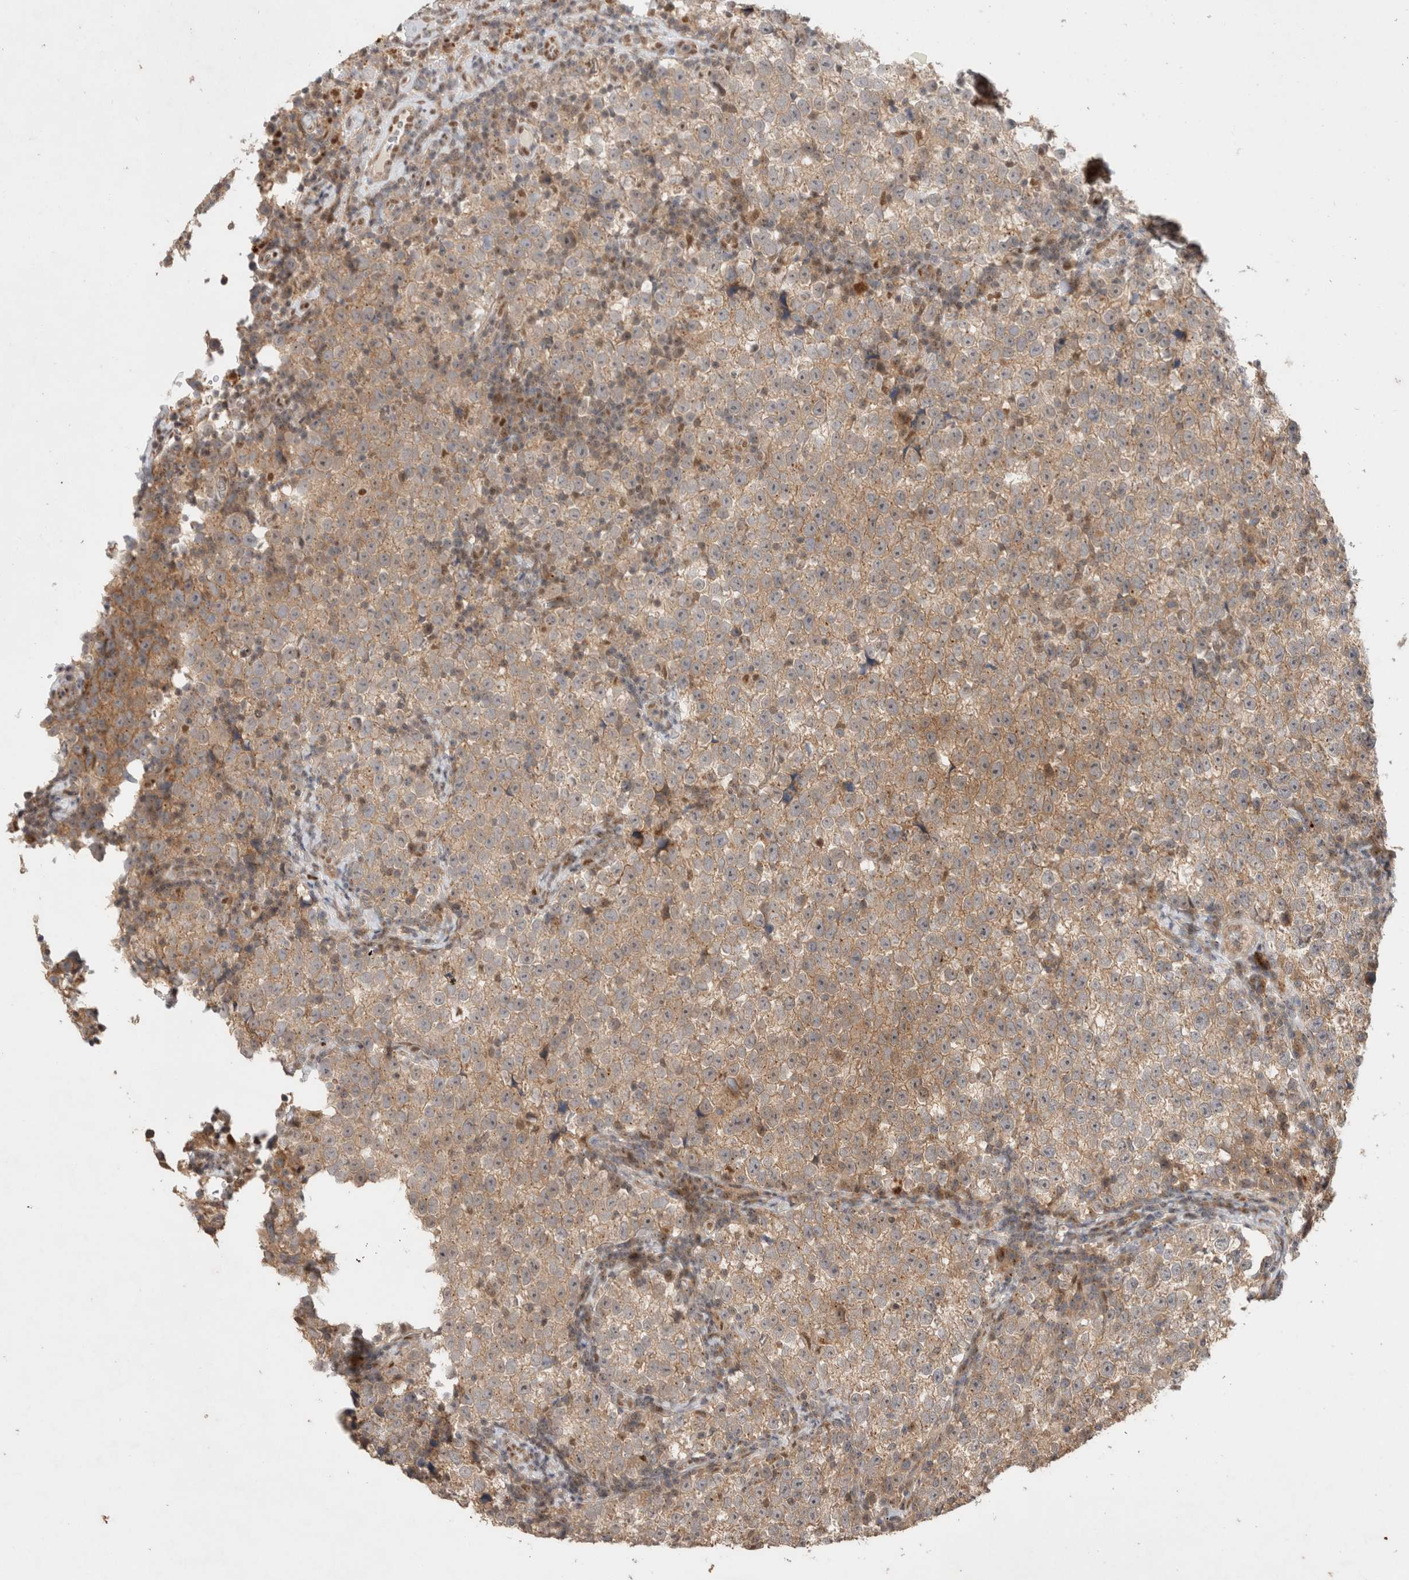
{"staining": {"intensity": "moderate", "quantity": "25%-75%", "location": "cytoplasmic/membranous"}, "tissue": "testis cancer", "cell_type": "Tumor cells", "image_type": "cancer", "snomed": [{"axis": "morphology", "description": "Normal tissue, NOS"}, {"axis": "morphology", "description": "Seminoma, NOS"}, {"axis": "topography", "description": "Testis"}], "caption": "Immunohistochemistry (IHC) (DAB (3,3'-diaminobenzidine)) staining of seminoma (testis) exhibits moderate cytoplasmic/membranous protein staining in about 25%-75% of tumor cells.", "gene": "SLC29A1", "patient": {"sex": "male", "age": 43}}